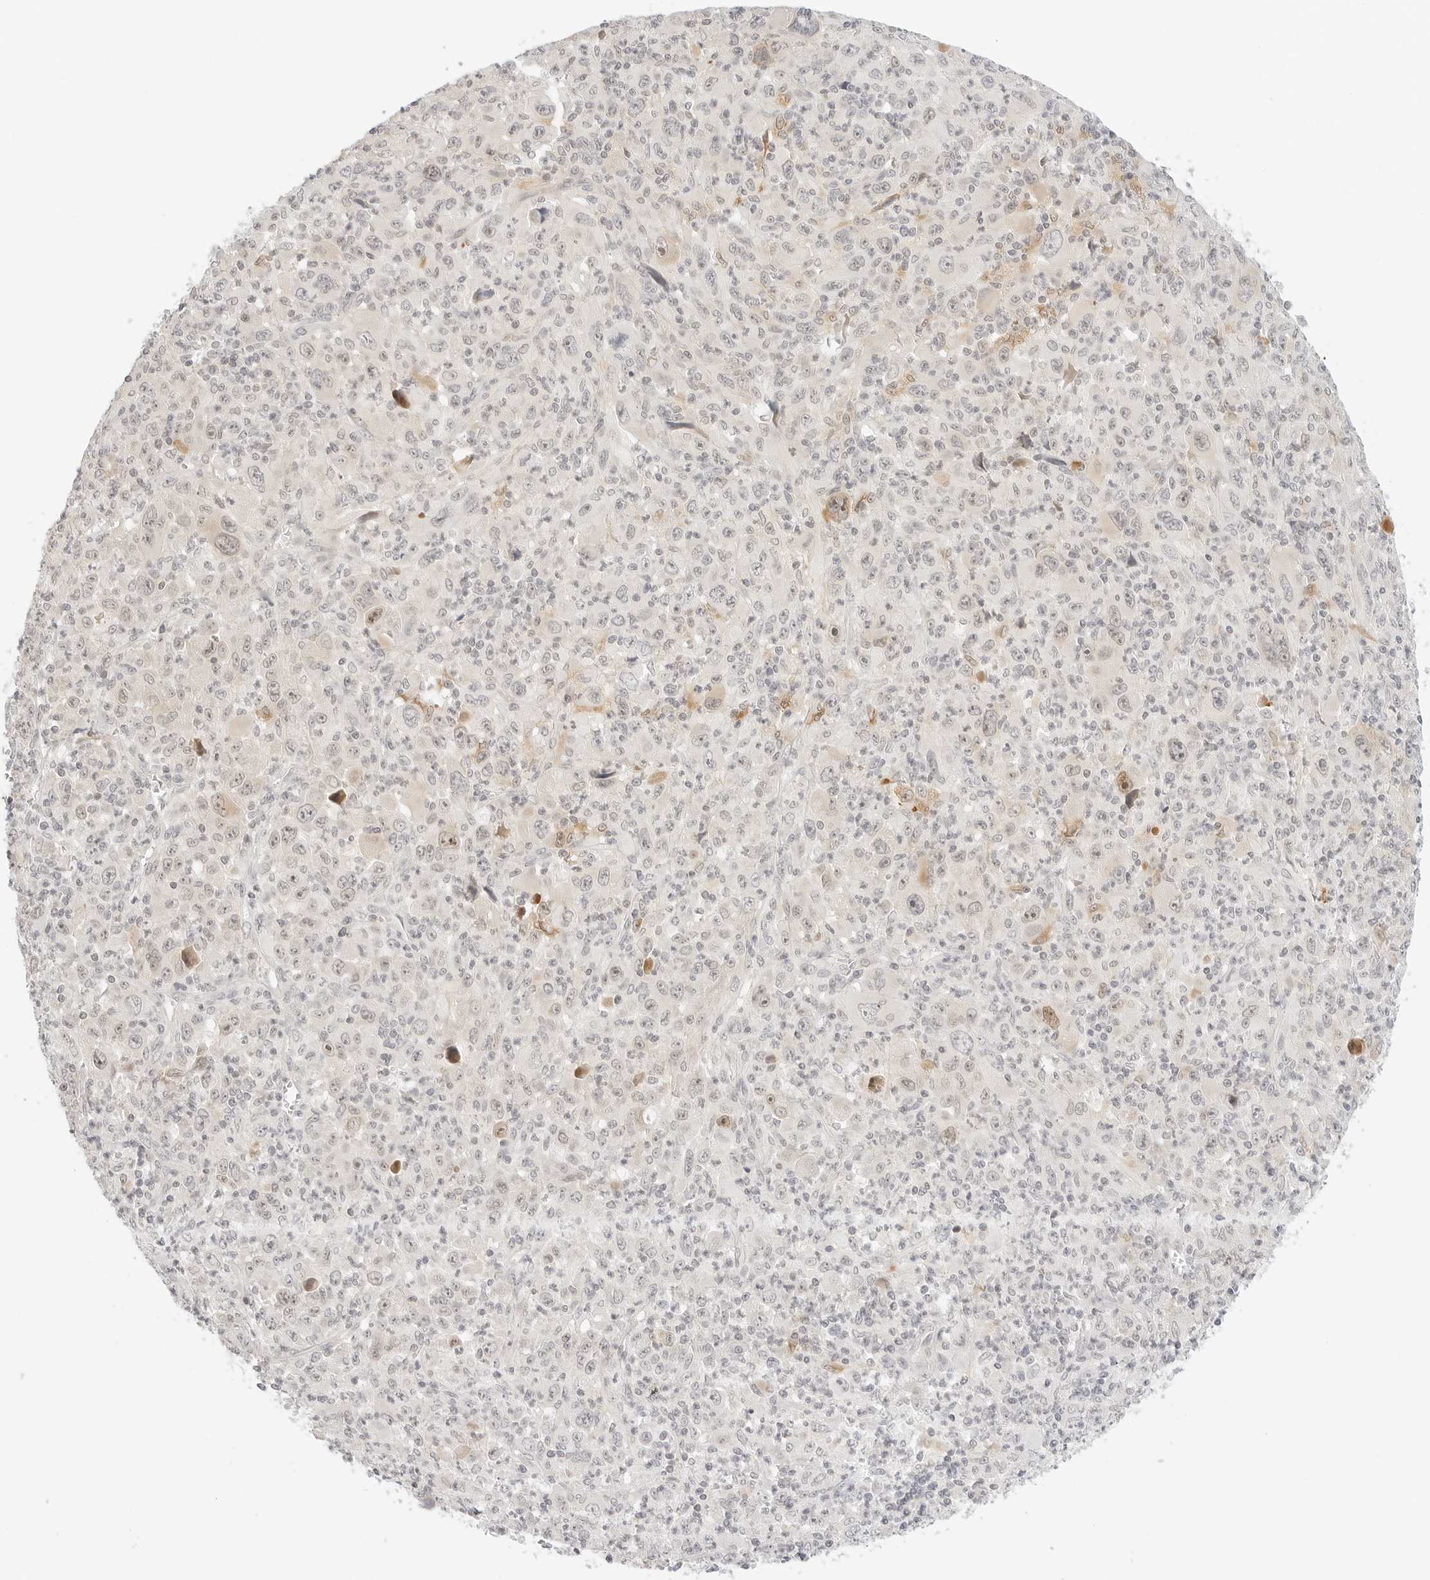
{"staining": {"intensity": "weak", "quantity": "25%-75%", "location": "nuclear"}, "tissue": "melanoma", "cell_type": "Tumor cells", "image_type": "cancer", "snomed": [{"axis": "morphology", "description": "Malignant melanoma, Metastatic site"}, {"axis": "topography", "description": "Skin"}], "caption": "Immunohistochemical staining of malignant melanoma (metastatic site) displays low levels of weak nuclear protein expression in about 25%-75% of tumor cells.", "gene": "TEKT2", "patient": {"sex": "female", "age": 56}}